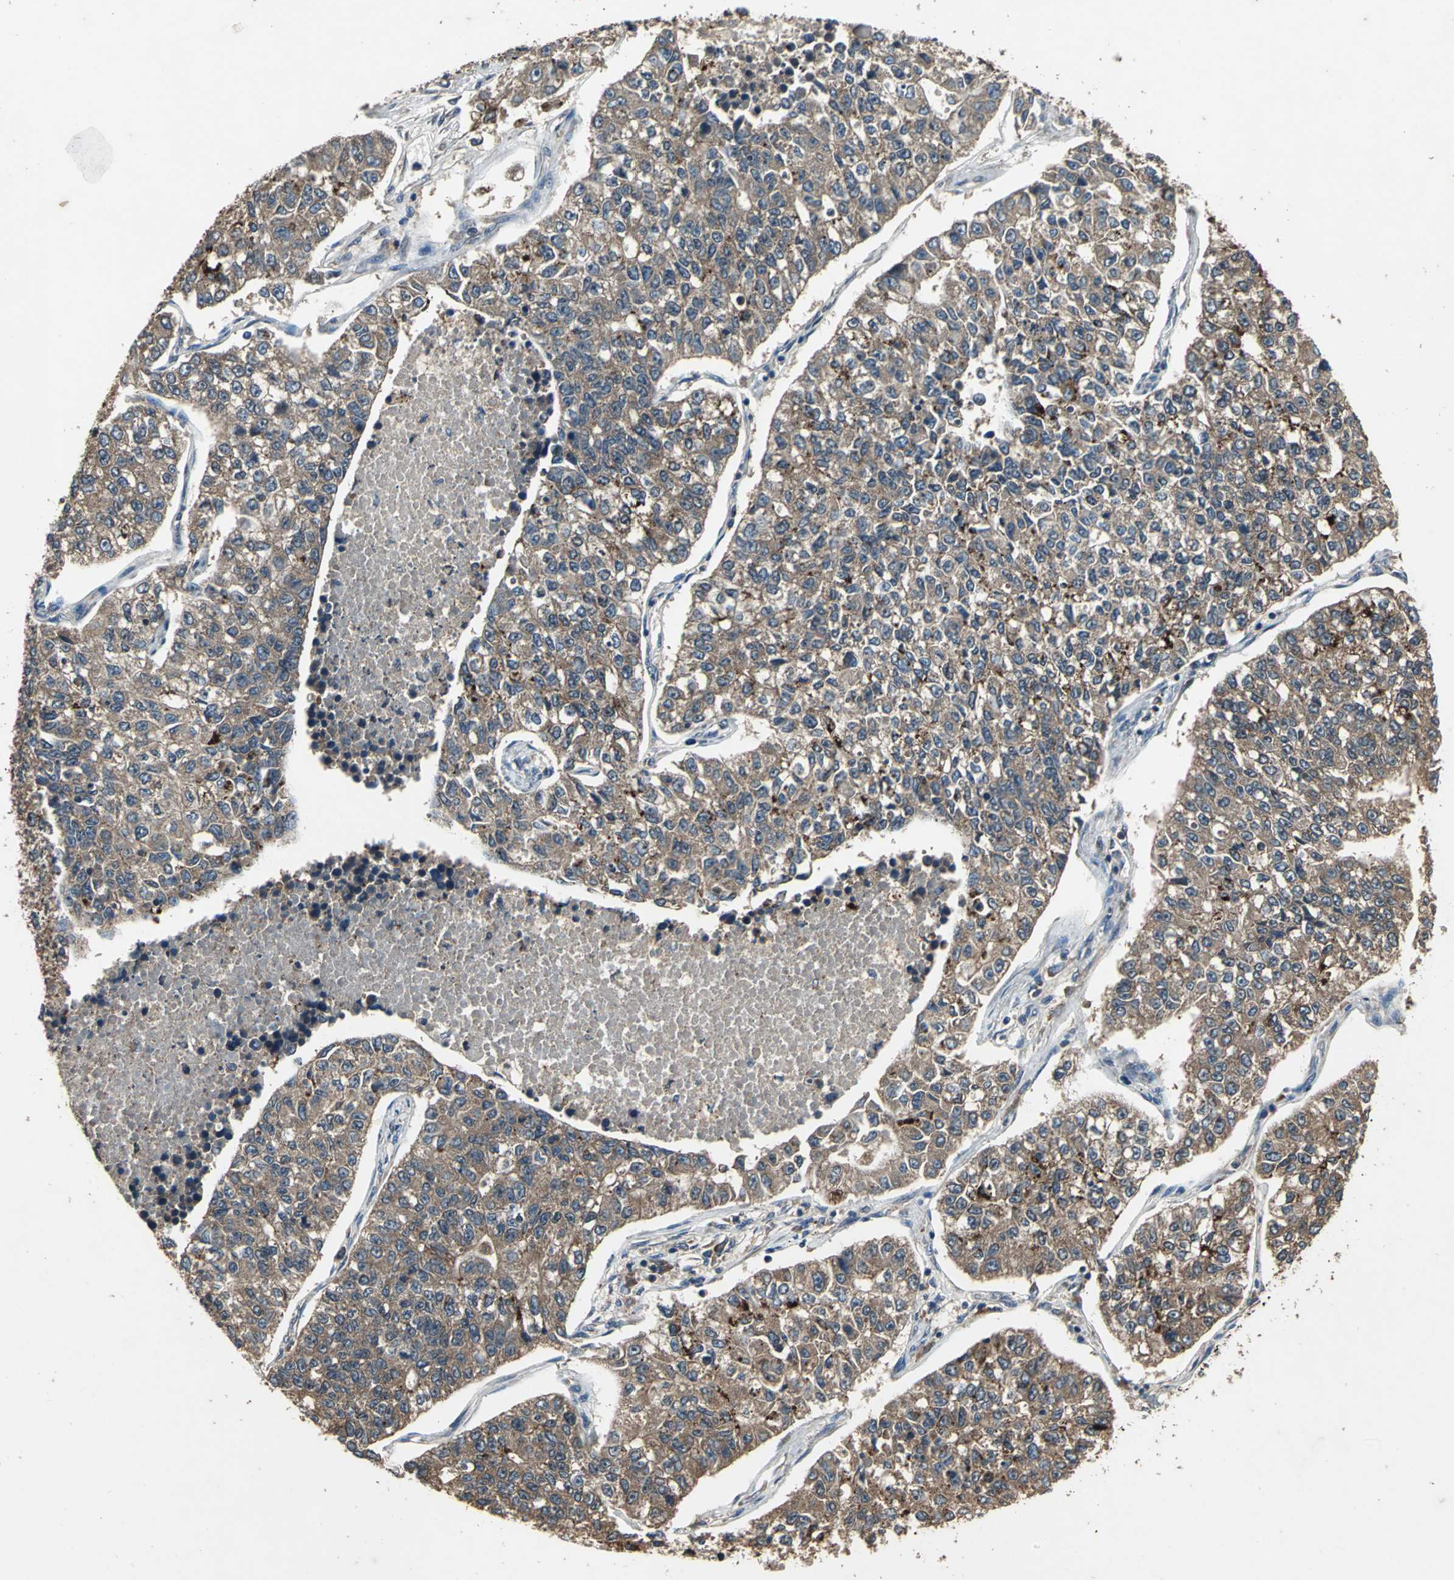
{"staining": {"intensity": "moderate", "quantity": ">75%", "location": "cytoplasmic/membranous"}, "tissue": "lung cancer", "cell_type": "Tumor cells", "image_type": "cancer", "snomed": [{"axis": "morphology", "description": "Adenocarcinoma, NOS"}, {"axis": "topography", "description": "Lung"}], "caption": "Approximately >75% of tumor cells in human adenocarcinoma (lung) demonstrate moderate cytoplasmic/membranous protein expression as visualized by brown immunohistochemical staining.", "gene": "ZNF608", "patient": {"sex": "male", "age": 49}}